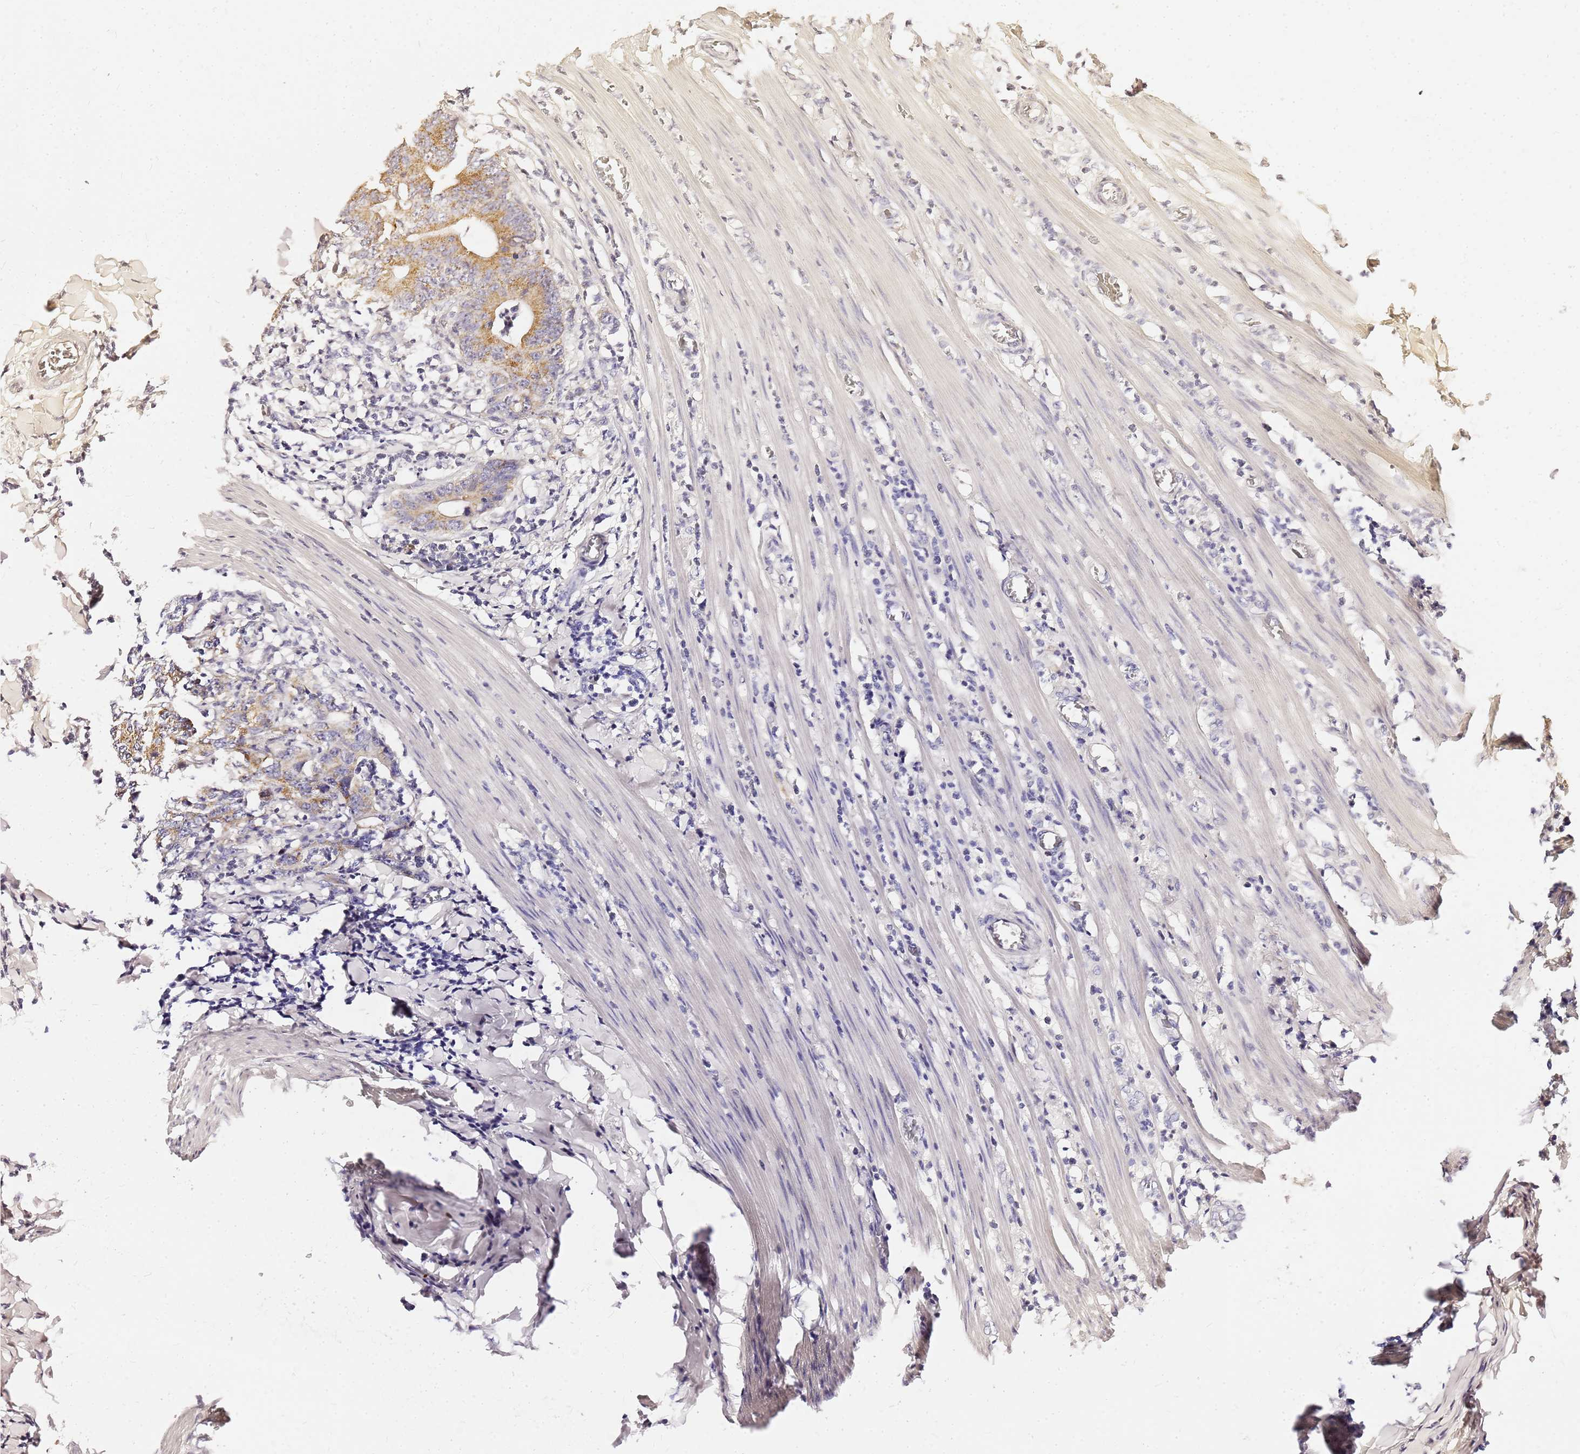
{"staining": {"intensity": "moderate", "quantity": ">75%", "location": "cytoplasmic/membranous"}, "tissue": "colorectal cancer", "cell_type": "Tumor cells", "image_type": "cancer", "snomed": [{"axis": "morphology", "description": "Adenocarcinoma, NOS"}, {"axis": "topography", "description": "Colon"}], "caption": "Immunohistochemical staining of colorectal cancer reveals medium levels of moderate cytoplasmic/membranous positivity in about >75% of tumor cells.", "gene": "OR52E2", "patient": {"sex": "female", "age": 75}}